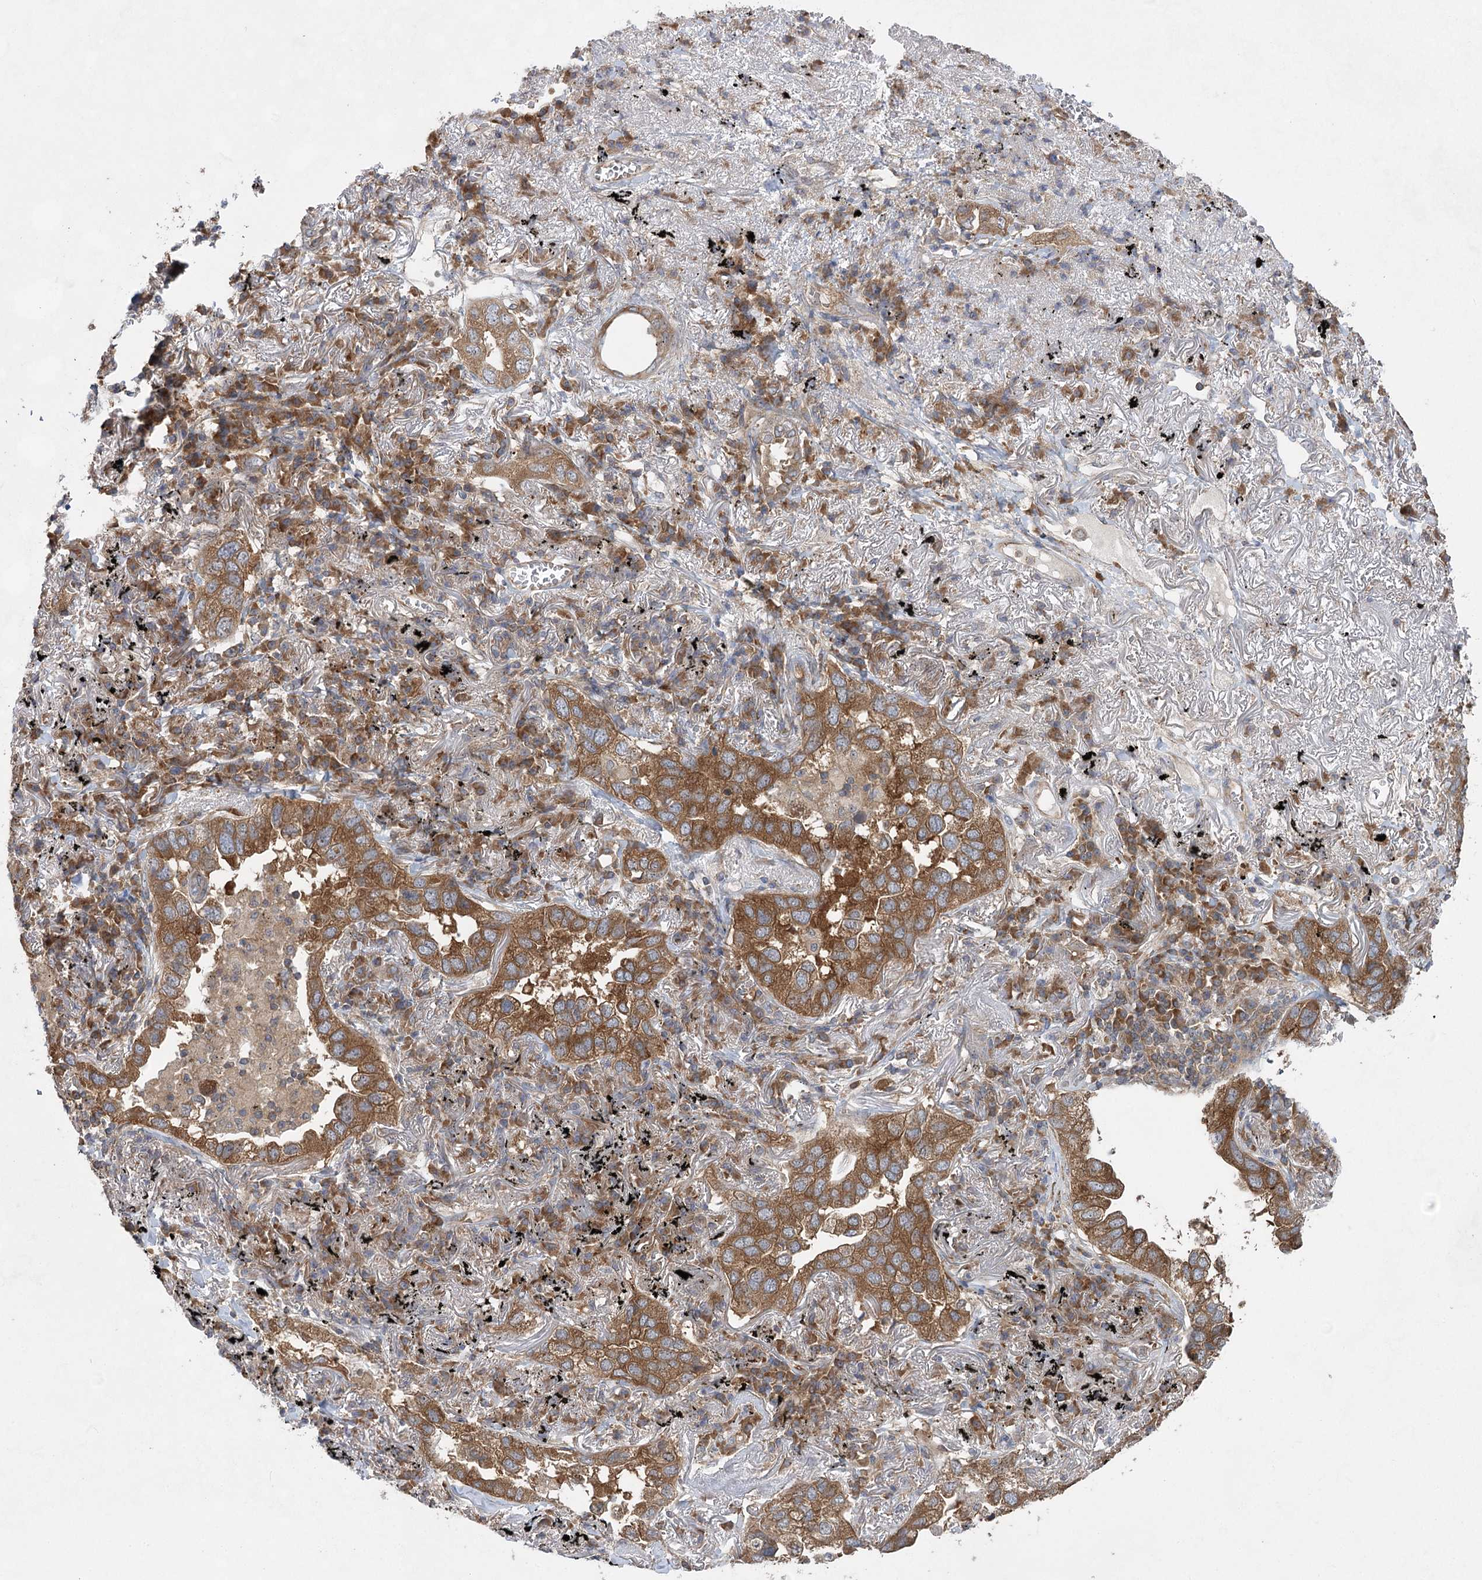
{"staining": {"intensity": "moderate", "quantity": ">75%", "location": "cytoplasmic/membranous"}, "tissue": "lung cancer", "cell_type": "Tumor cells", "image_type": "cancer", "snomed": [{"axis": "morphology", "description": "Adenocarcinoma, NOS"}, {"axis": "topography", "description": "Lung"}], "caption": "This image displays immunohistochemistry staining of human lung cancer (adenocarcinoma), with medium moderate cytoplasmic/membranous expression in about >75% of tumor cells.", "gene": "EIF3A", "patient": {"sex": "male", "age": 65}}